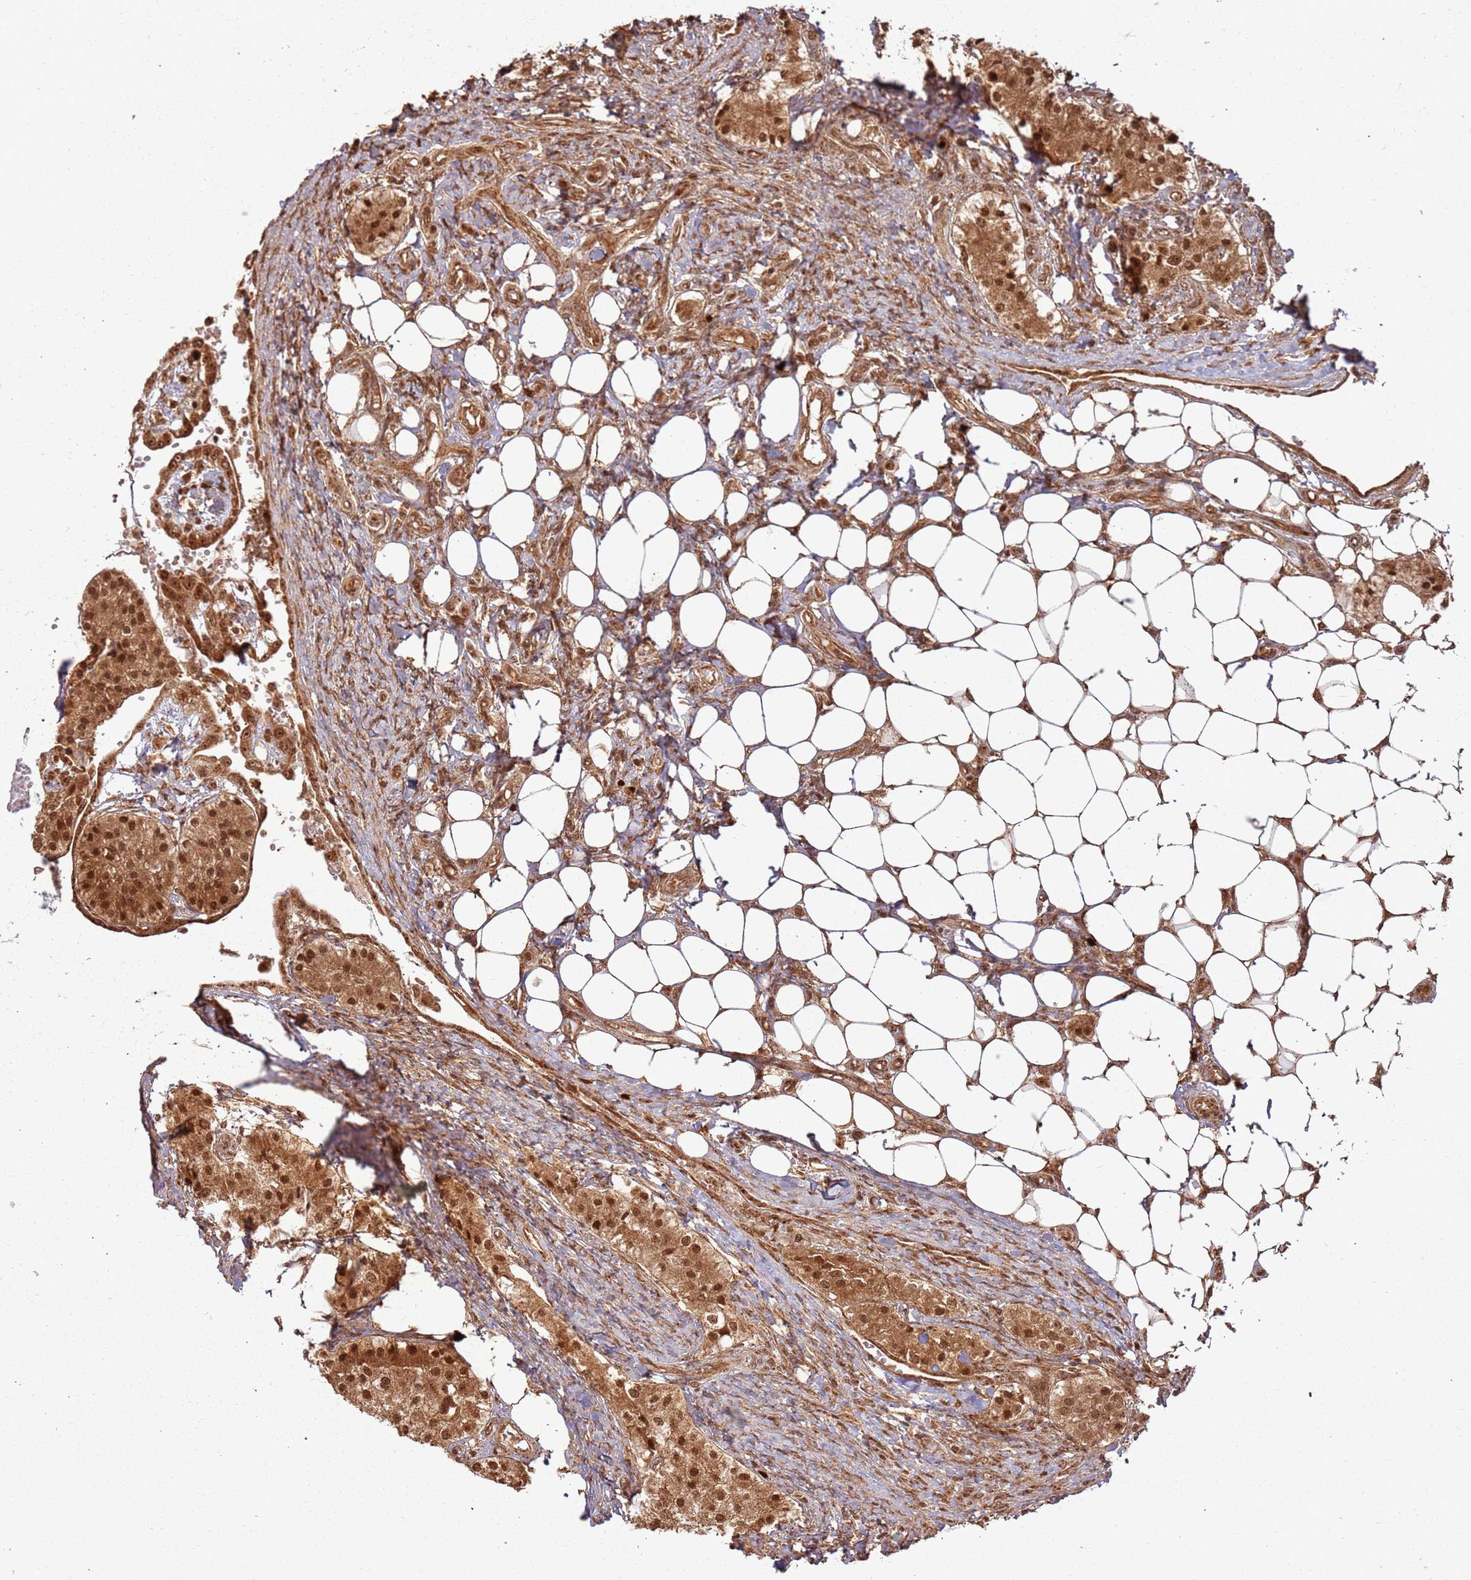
{"staining": {"intensity": "strong", "quantity": ">75%", "location": "cytoplasmic/membranous,nuclear"}, "tissue": "carcinoid", "cell_type": "Tumor cells", "image_type": "cancer", "snomed": [{"axis": "morphology", "description": "Carcinoid, malignant, NOS"}, {"axis": "topography", "description": "Colon"}], "caption": "Protein expression analysis of human malignant carcinoid reveals strong cytoplasmic/membranous and nuclear staining in approximately >75% of tumor cells.", "gene": "TBC1D13", "patient": {"sex": "female", "age": 52}}